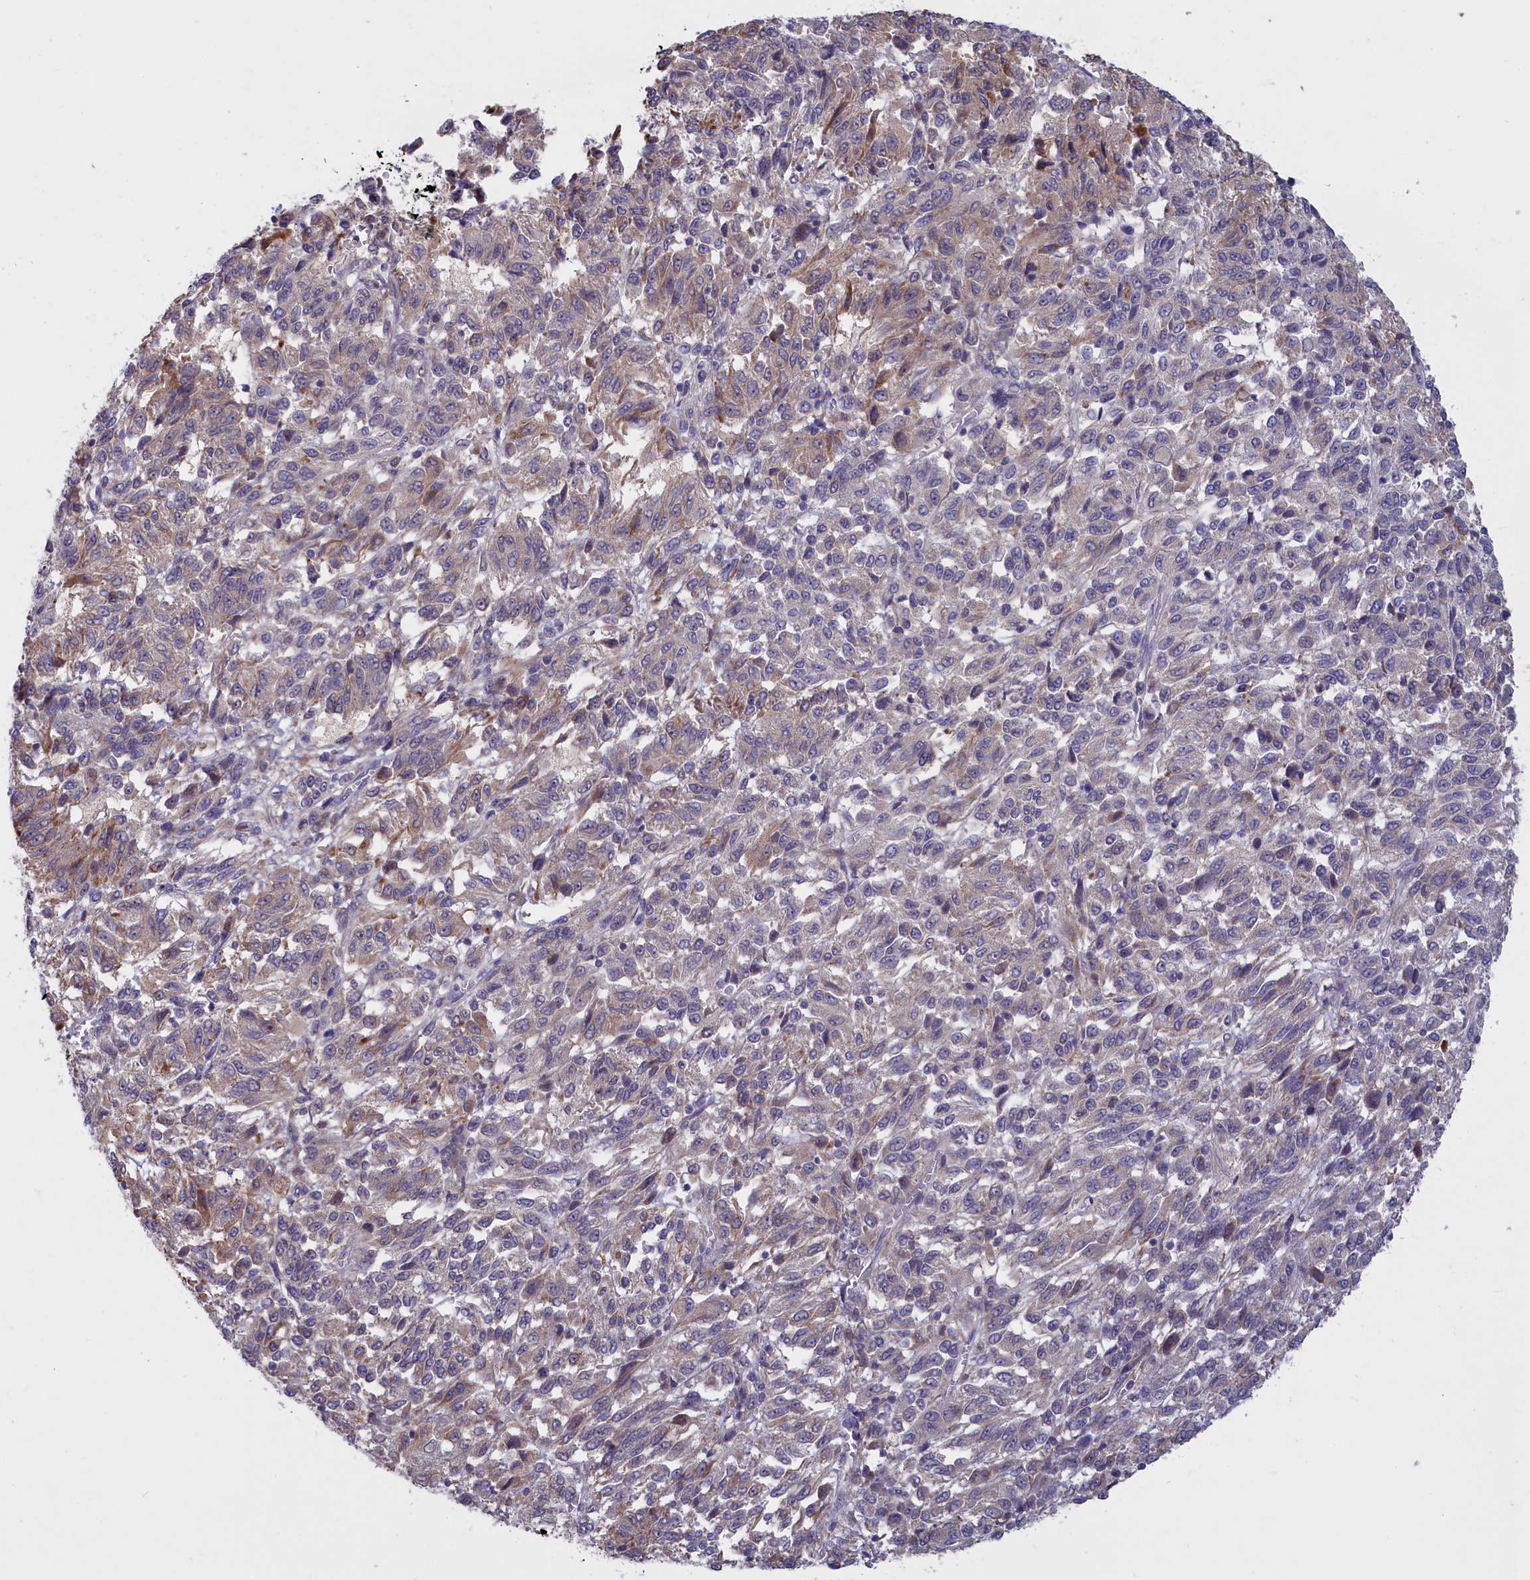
{"staining": {"intensity": "moderate", "quantity": "<25%", "location": "cytoplasmic/membranous,nuclear"}, "tissue": "melanoma", "cell_type": "Tumor cells", "image_type": "cancer", "snomed": [{"axis": "morphology", "description": "Malignant melanoma, Metastatic site"}, {"axis": "topography", "description": "Lung"}], "caption": "A histopathology image of human malignant melanoma (metastatic site) stained for a protein demonstrates moderate cytoplasmic/membranous and nuclear brown staining in tumor cells. Nuclei are stained in blue.", "gene": "UCHL3", "patient": {"sex": "male", "age": 64}}